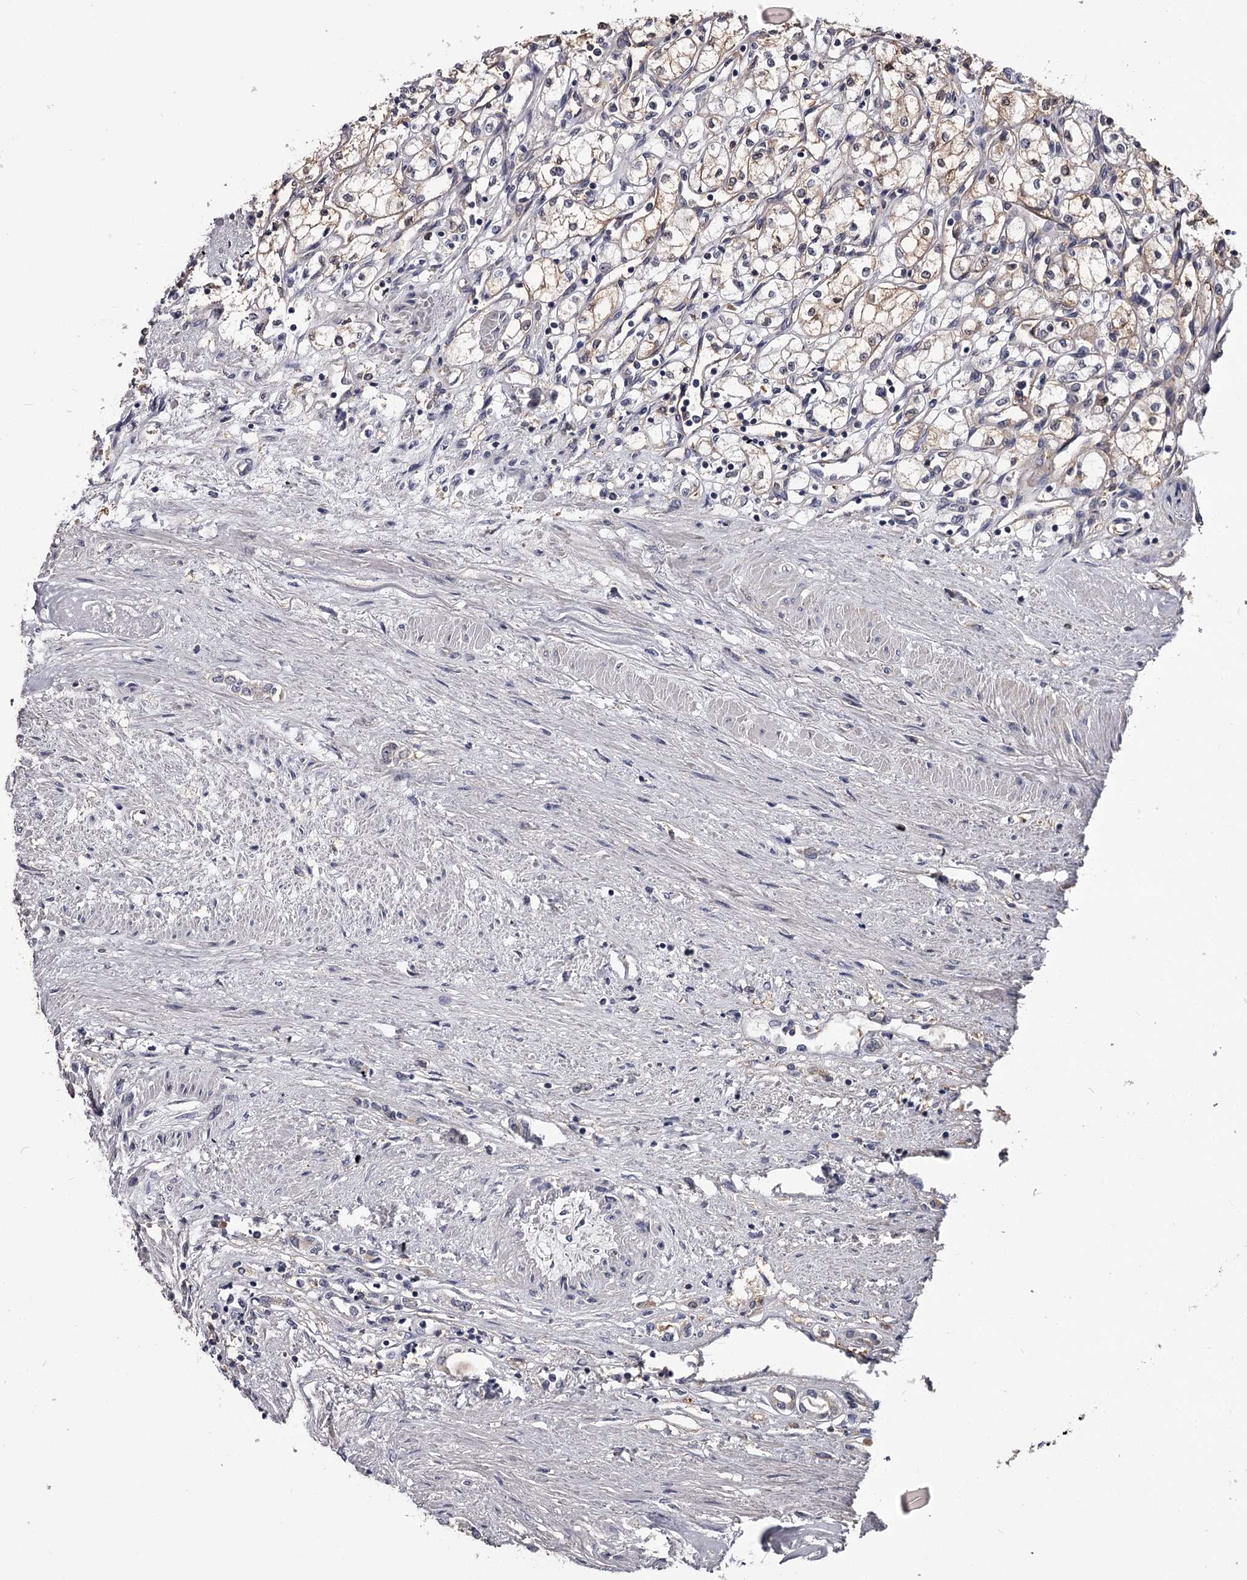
{"staining": {"intensity": "negative", "quantity": "none", "location": "none"}, "tissue": "renal cancer", "cell_type": "Tumor cells", "image_type": "cancer", "snomed": [{"axis": "morphology", "description": "Adenocarcinoma, NOS"}, {"axis": "topography", "description": "Kidney"}], "caption": "The micrograph displays no staining of tumor cells in renal cancer. The staining was performed using DAB (3,3'-diaminobenzidine) to visualize the protein expression in brown, while the nuclei were stained in blue with hematoxylin (Magnification: 20x).", "gene": "GSTO1", "patient": {"sex": "male", "age": 59}}